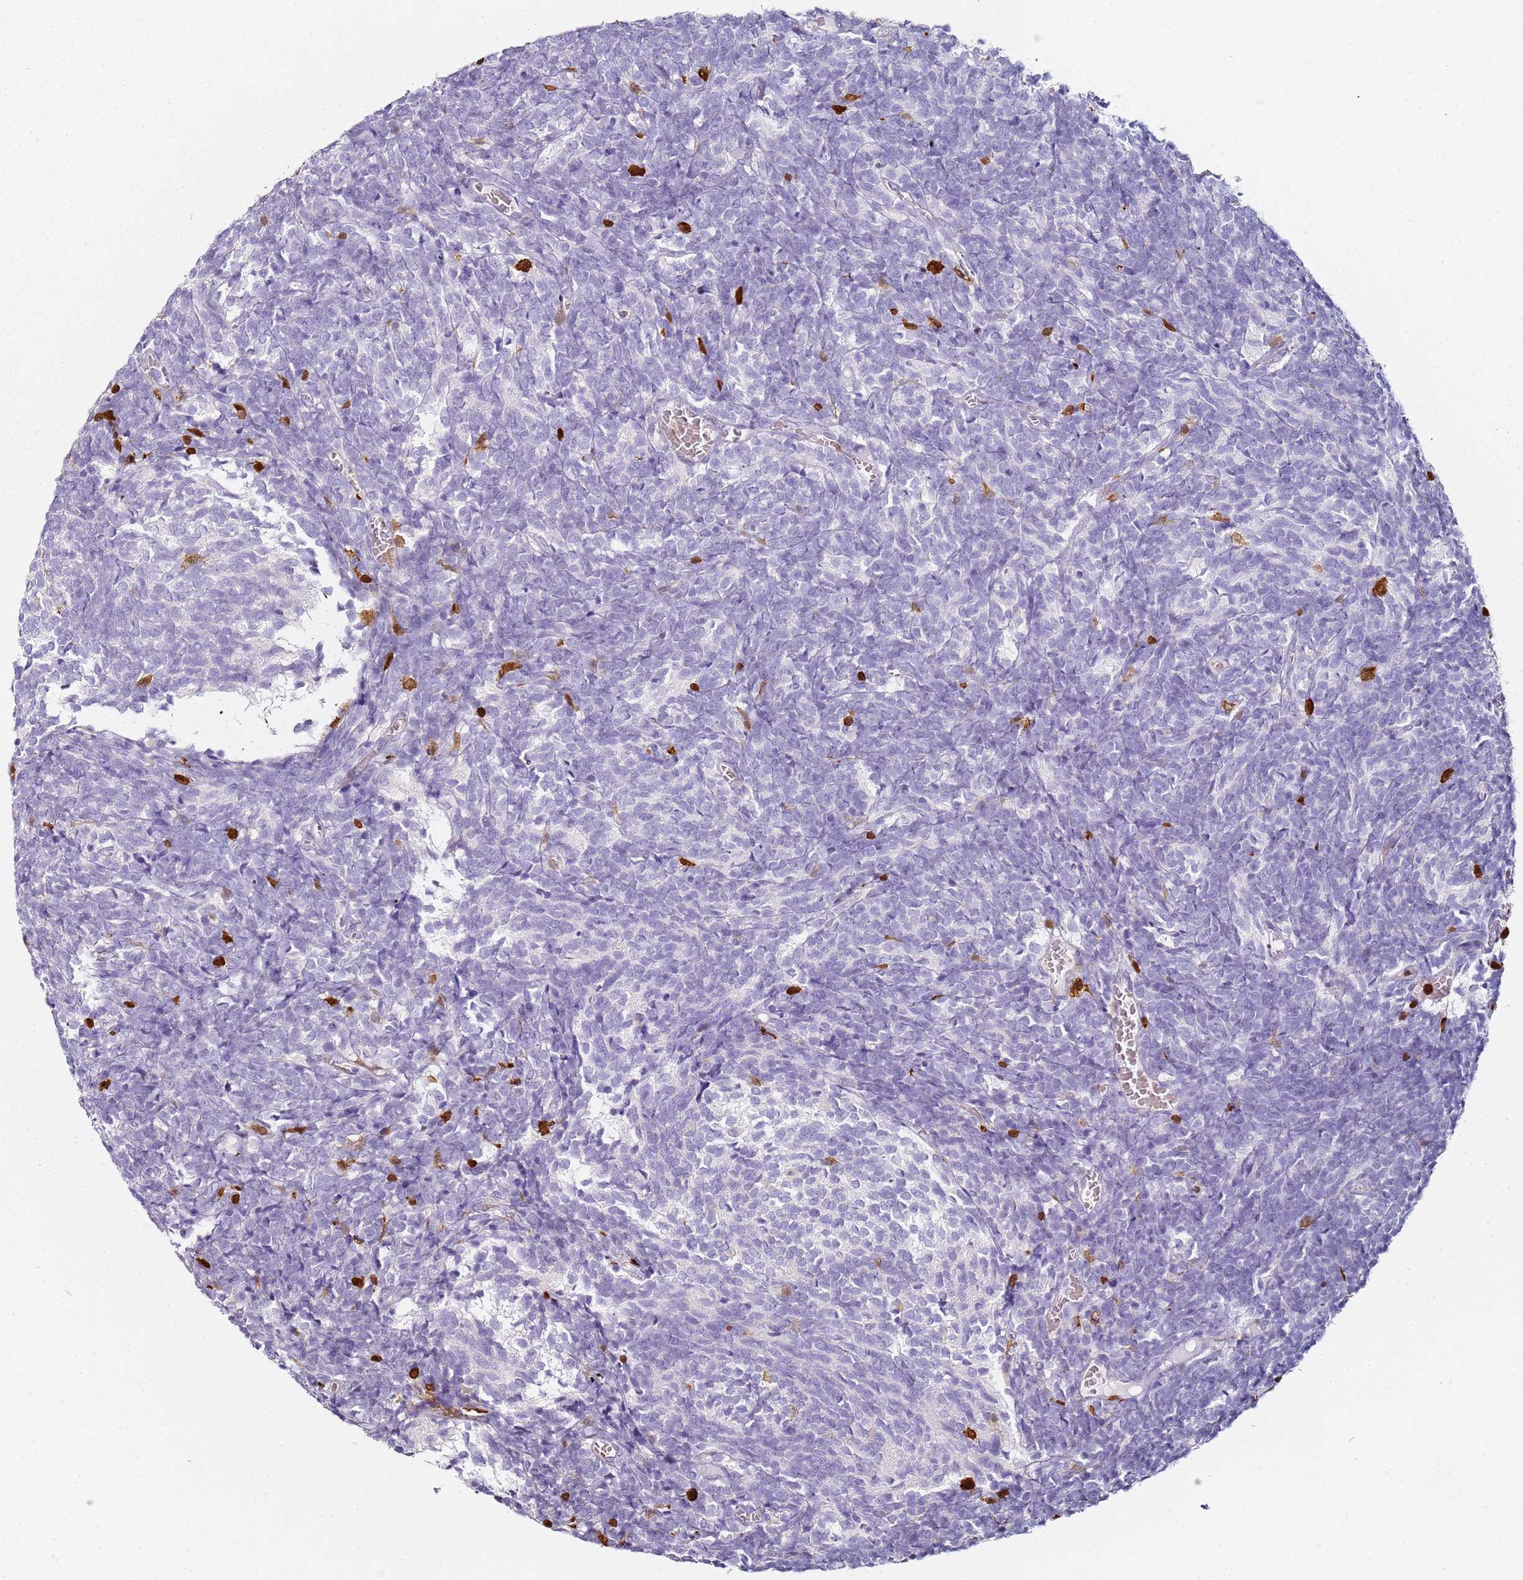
{"staining": {"intensity": "negative", "quantity": "none", "location": "none"}, "tissue": "glioma", "cell_type": "Tumor cells", "image_type": "cancer", "snomed": [{"axis": "morphology", "description": "Glioma, malignant, Low grade"}, {"axis": "topography", "description": "Brain"}], "caption": "Tumor cells are negative for brown protein staining in glioma.", "gene": "S100A4", "patient": {"sex": "female", "age": 1}}